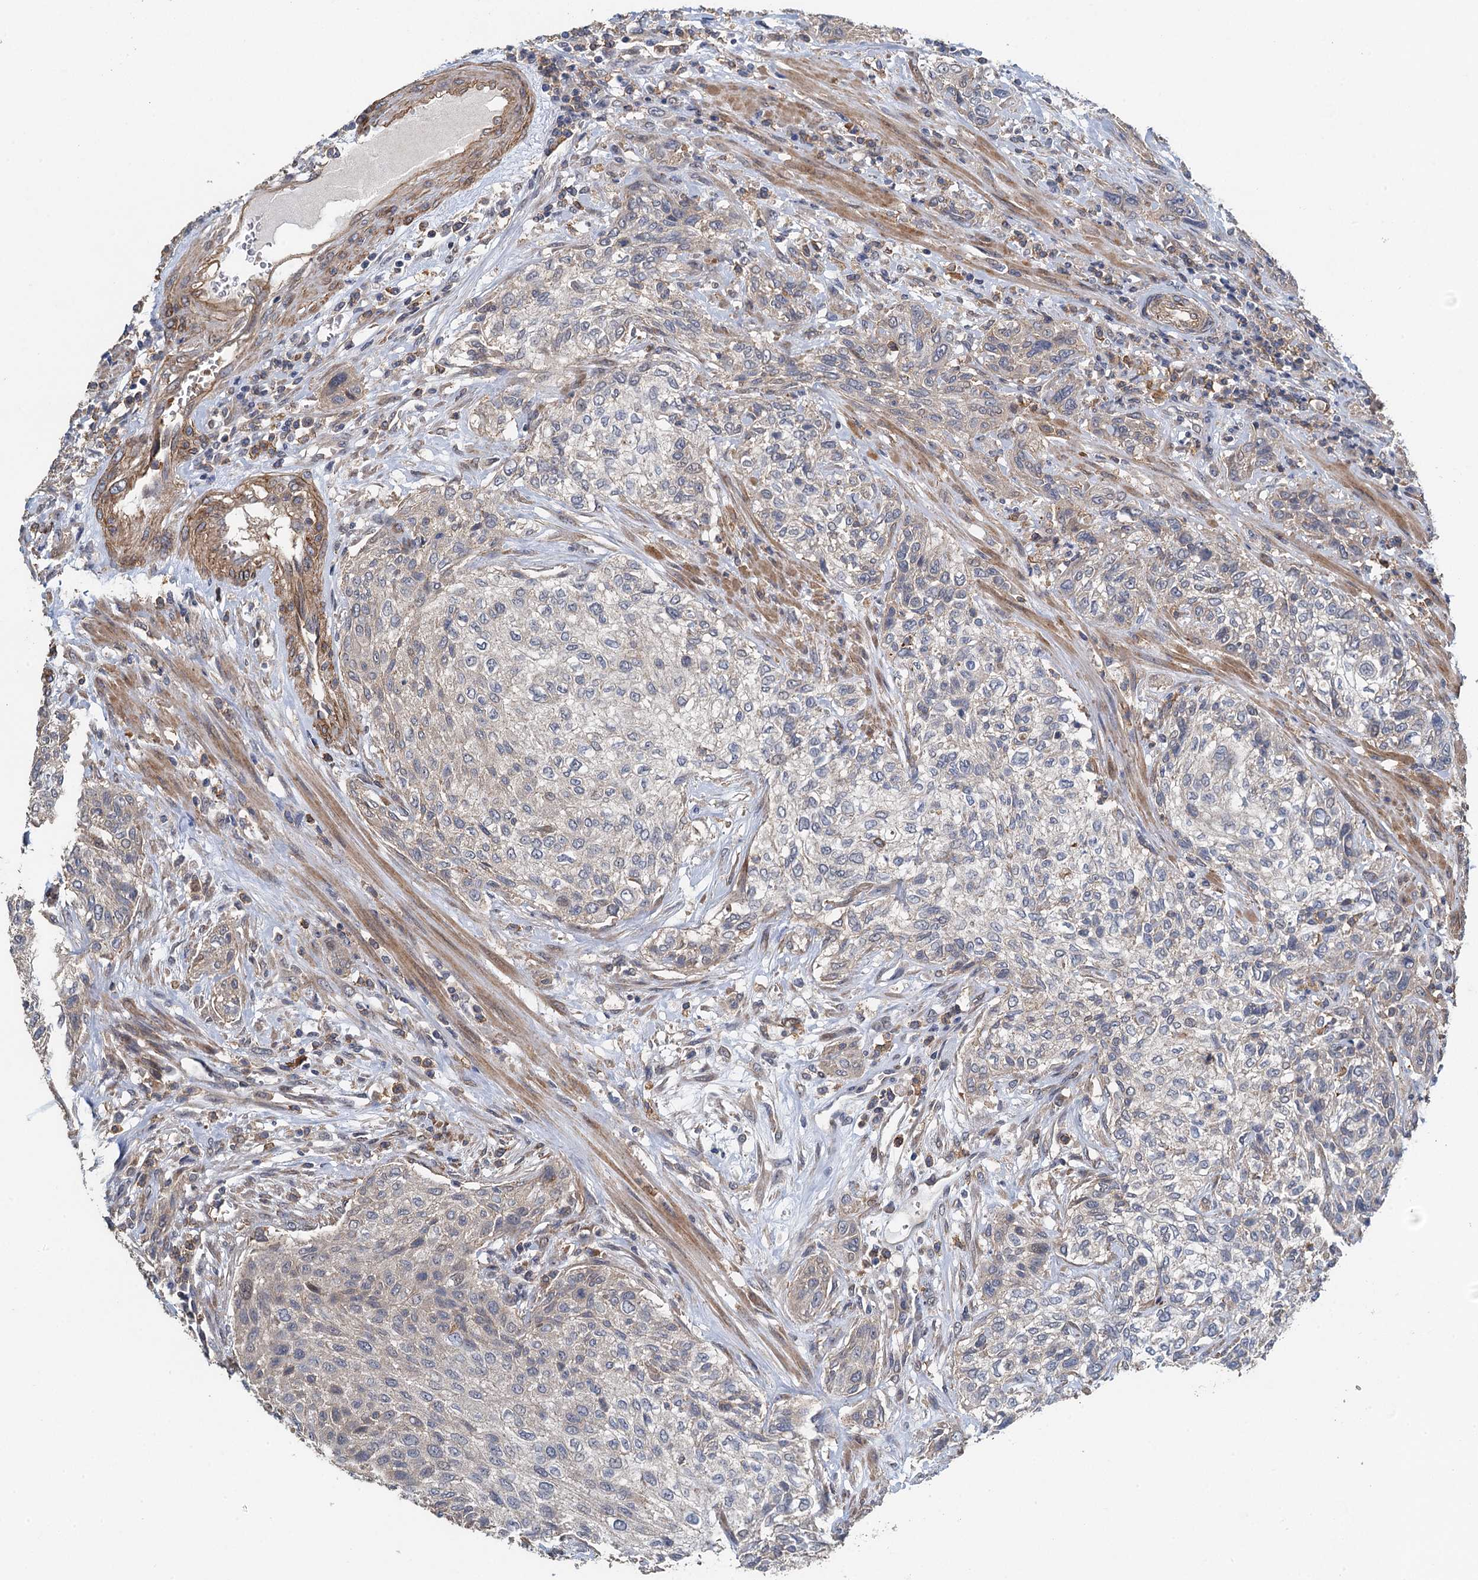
{"staining": {"intensity": "negative", "quantity": "none", "location": "none"}, "tissue": "urothelial cancer", "cell_type": "Tumor cells", "image_type": "cancer", "snomed": [{"axis": "morphology", "description": "Normal tissue, NOS"}, {"axis": "morphology", "description": "Urothelial carcinoma, NOS"}, {"axis": "topography", "description": "Urinary bladder"}, {"axis": "topography", "description": "Peripheral nerve tissue"}], "caption": "Urothelial cancer was stained to show a protein in brown. There is no significant staining in tumor cells.", "gene": "RSAD2", "patient": {"sex": "male", "age": 35}}